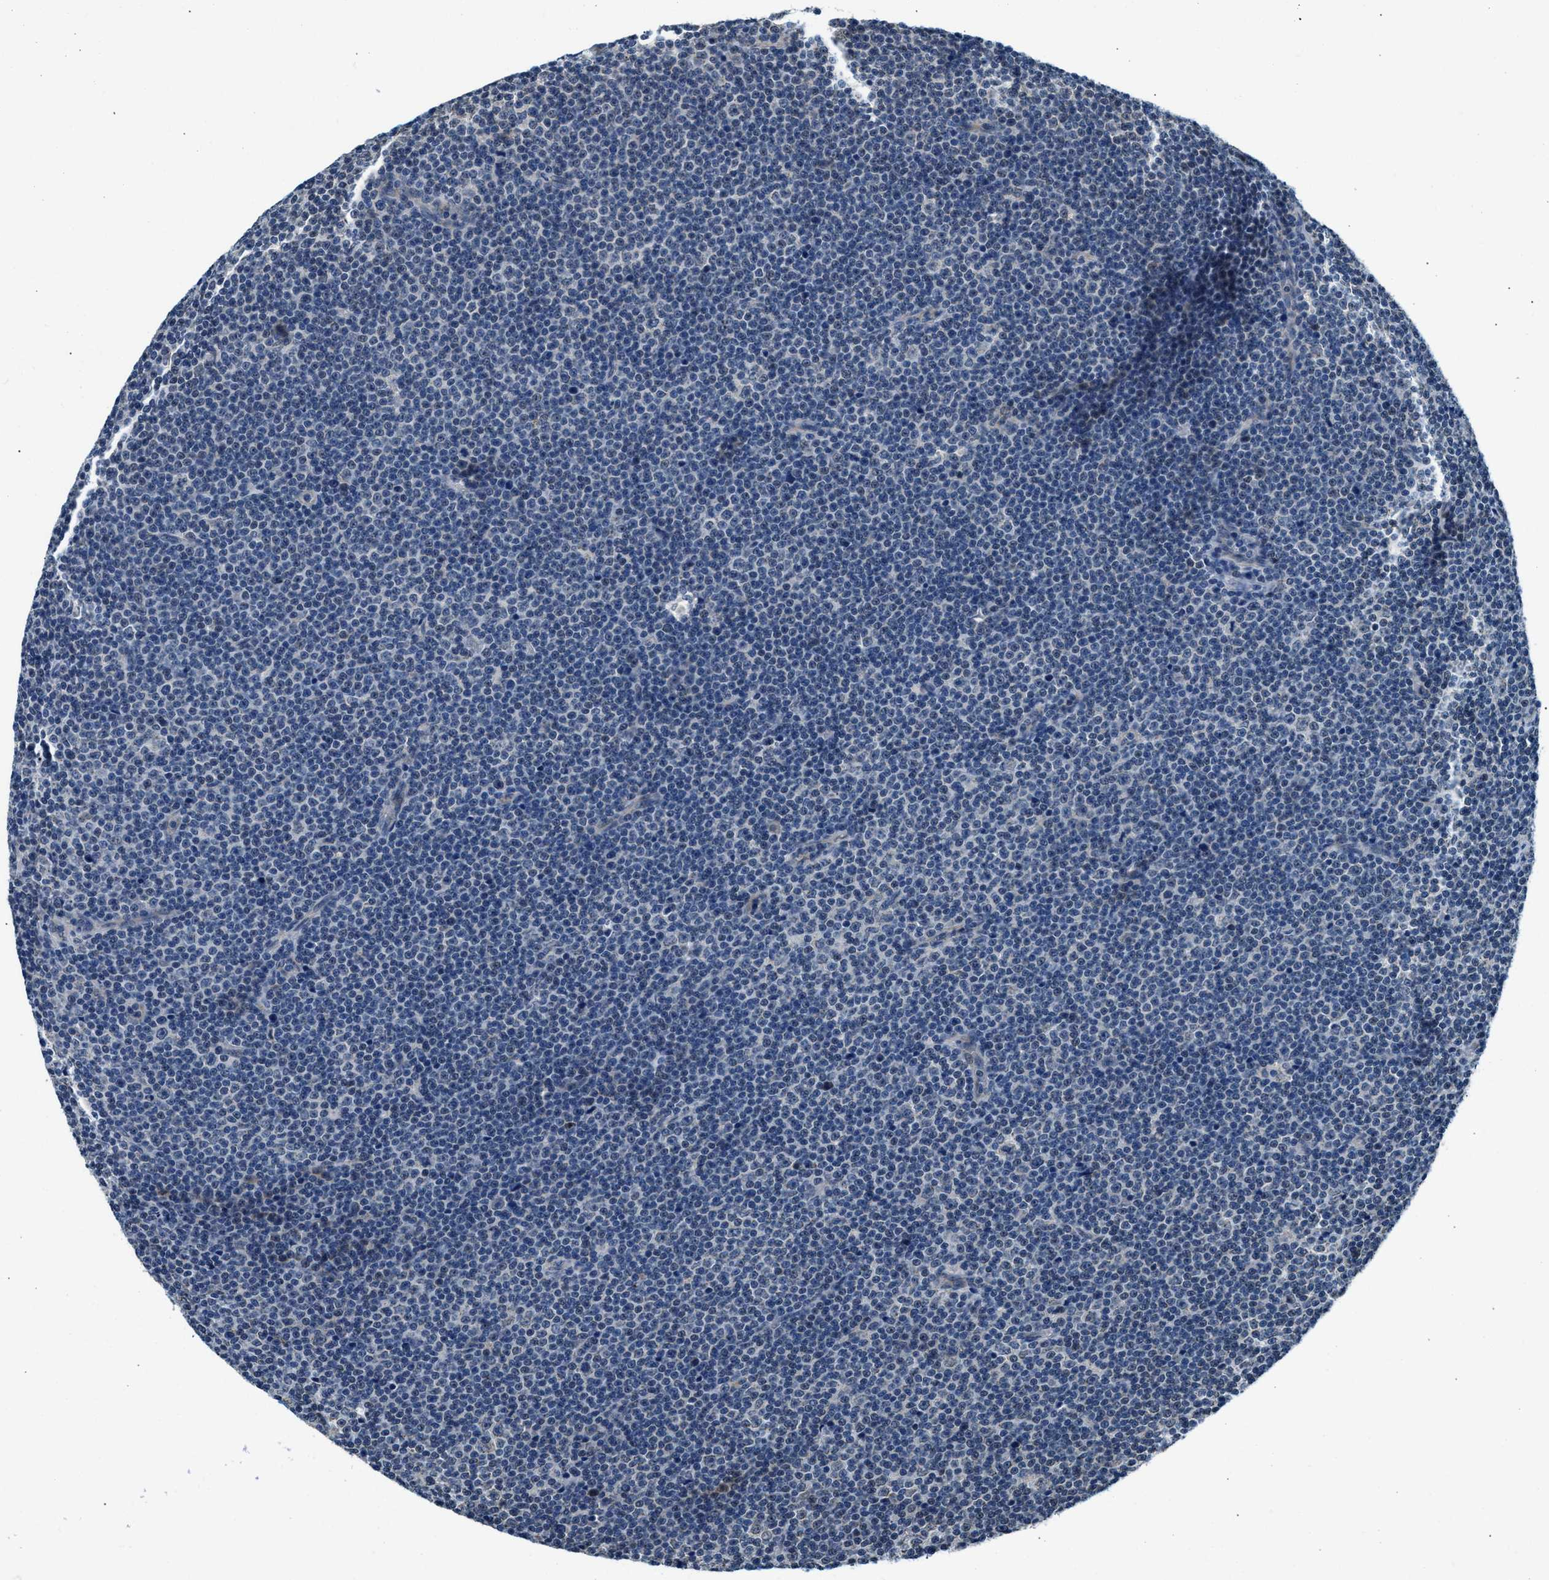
{"staining": {"intensity": "negative", "quantity": "none", "location": "none"}, "tissue": "lymphoma", "cell_type": "Tumor cells", "image_type": "cancer", "snomed": [{"axis": "morphology", "description": "Malignant lymphoma, non-Hodgkin's type, Low grade"}, {"axis": "topography", "description": "Lymph node"}], "caption": "Image shows no protein positivity in tumor cells of lymphoma tissue. The staining is performed using DAB brown chromogen with nuclei counter-stained in using hematoxylin.", "gene": "KCNMB2", "patient": {"sex": "female", "age": 67}}